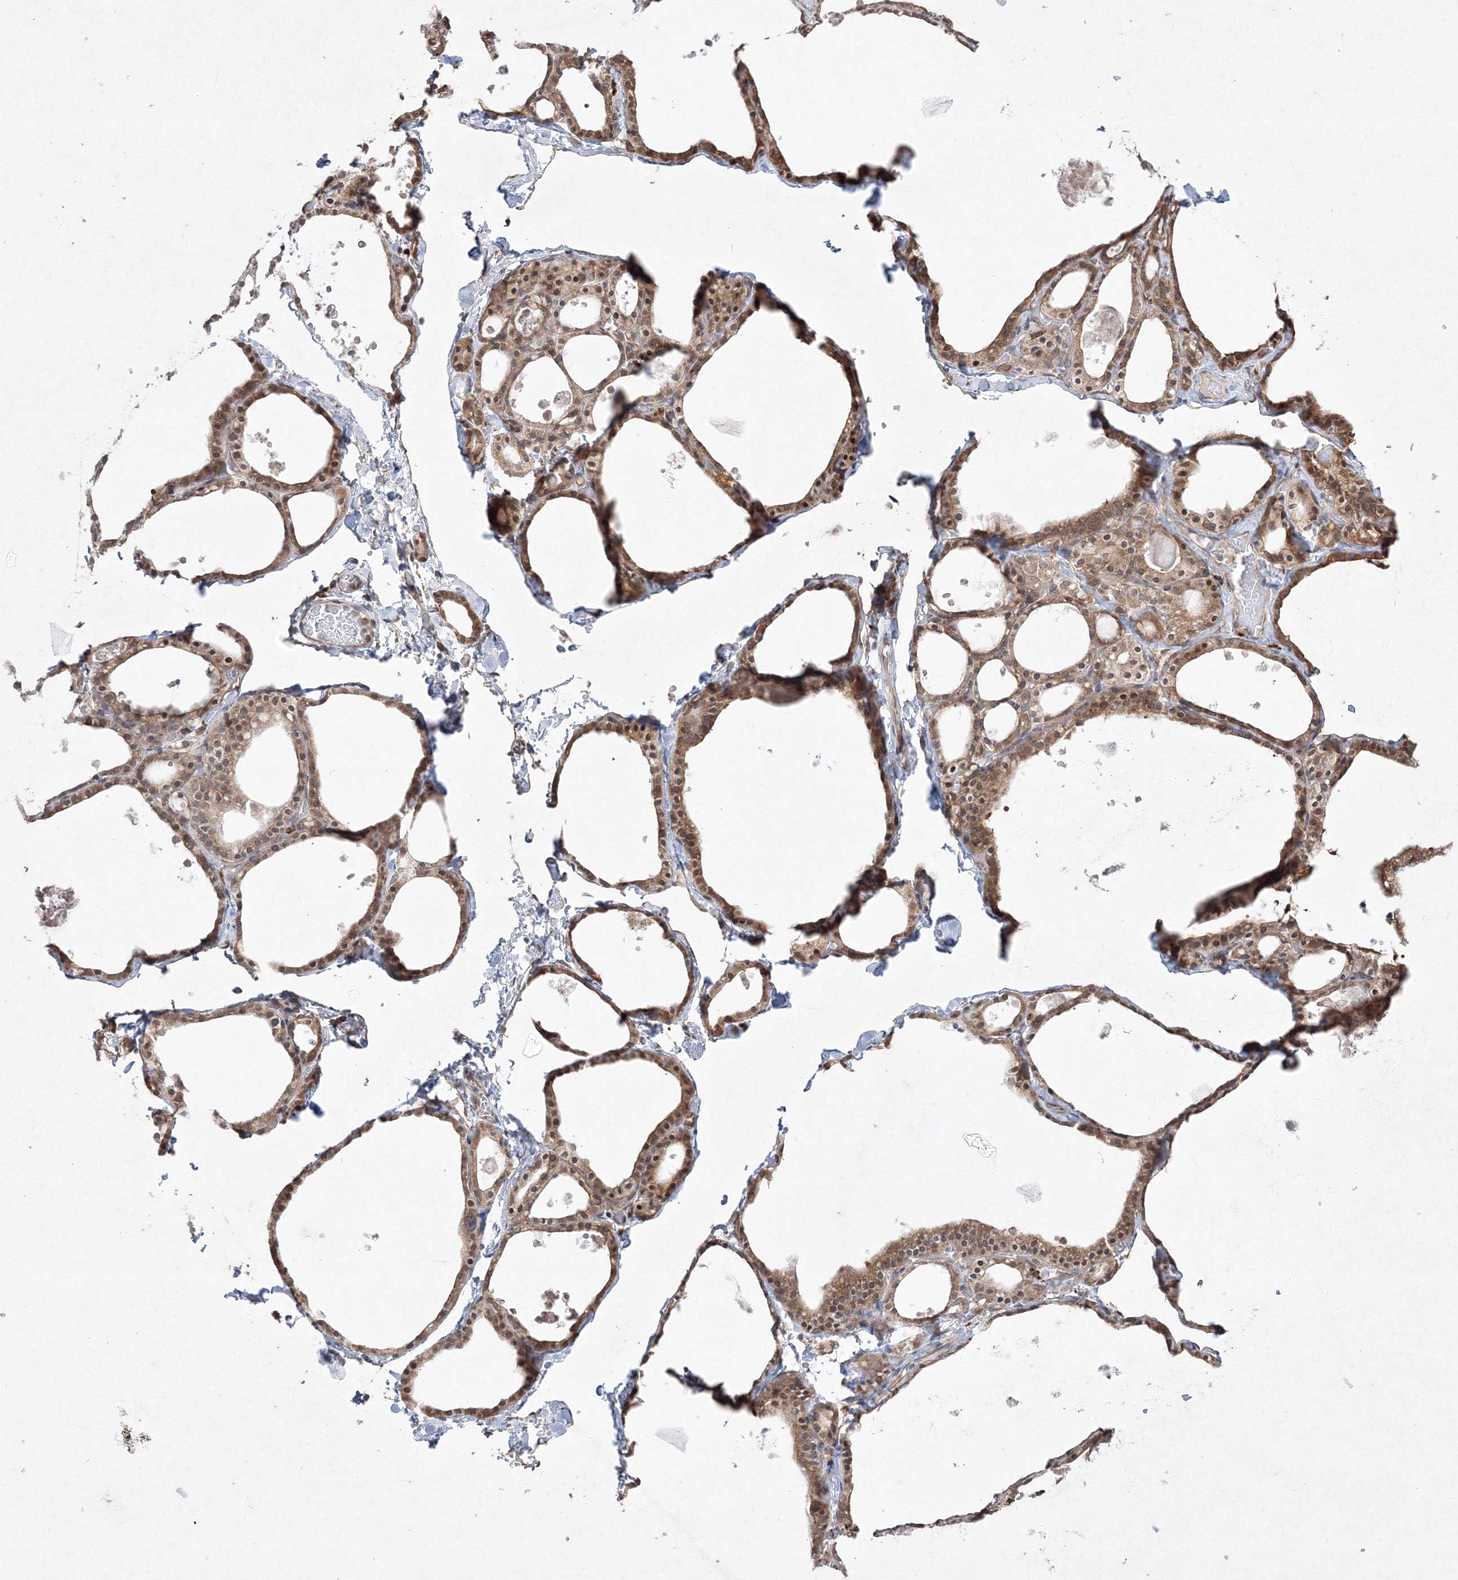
{"staining": {"intensity": "moderate", "quantity": ">75%", "location": "cytoplasmic/membranous"}, "tissue": "thyroid gland", "cell_type": "Glandular cells", "image_type": "normal", "snomed": [{"axis": "morphology", "description": "Normal tissue, NOS"}, {"axis": "topography", "description": "Thyroid gland"}], "caption": "Protein staining reveals moderate cytoplasmic/membranous expression in approximately >75% of glandular cells in normal thyroid gland. (DAB IHC with brightfield microscopy, high magnification).", "gene": "FBXL8", "patient": {"sex": "male", "age": 56}}